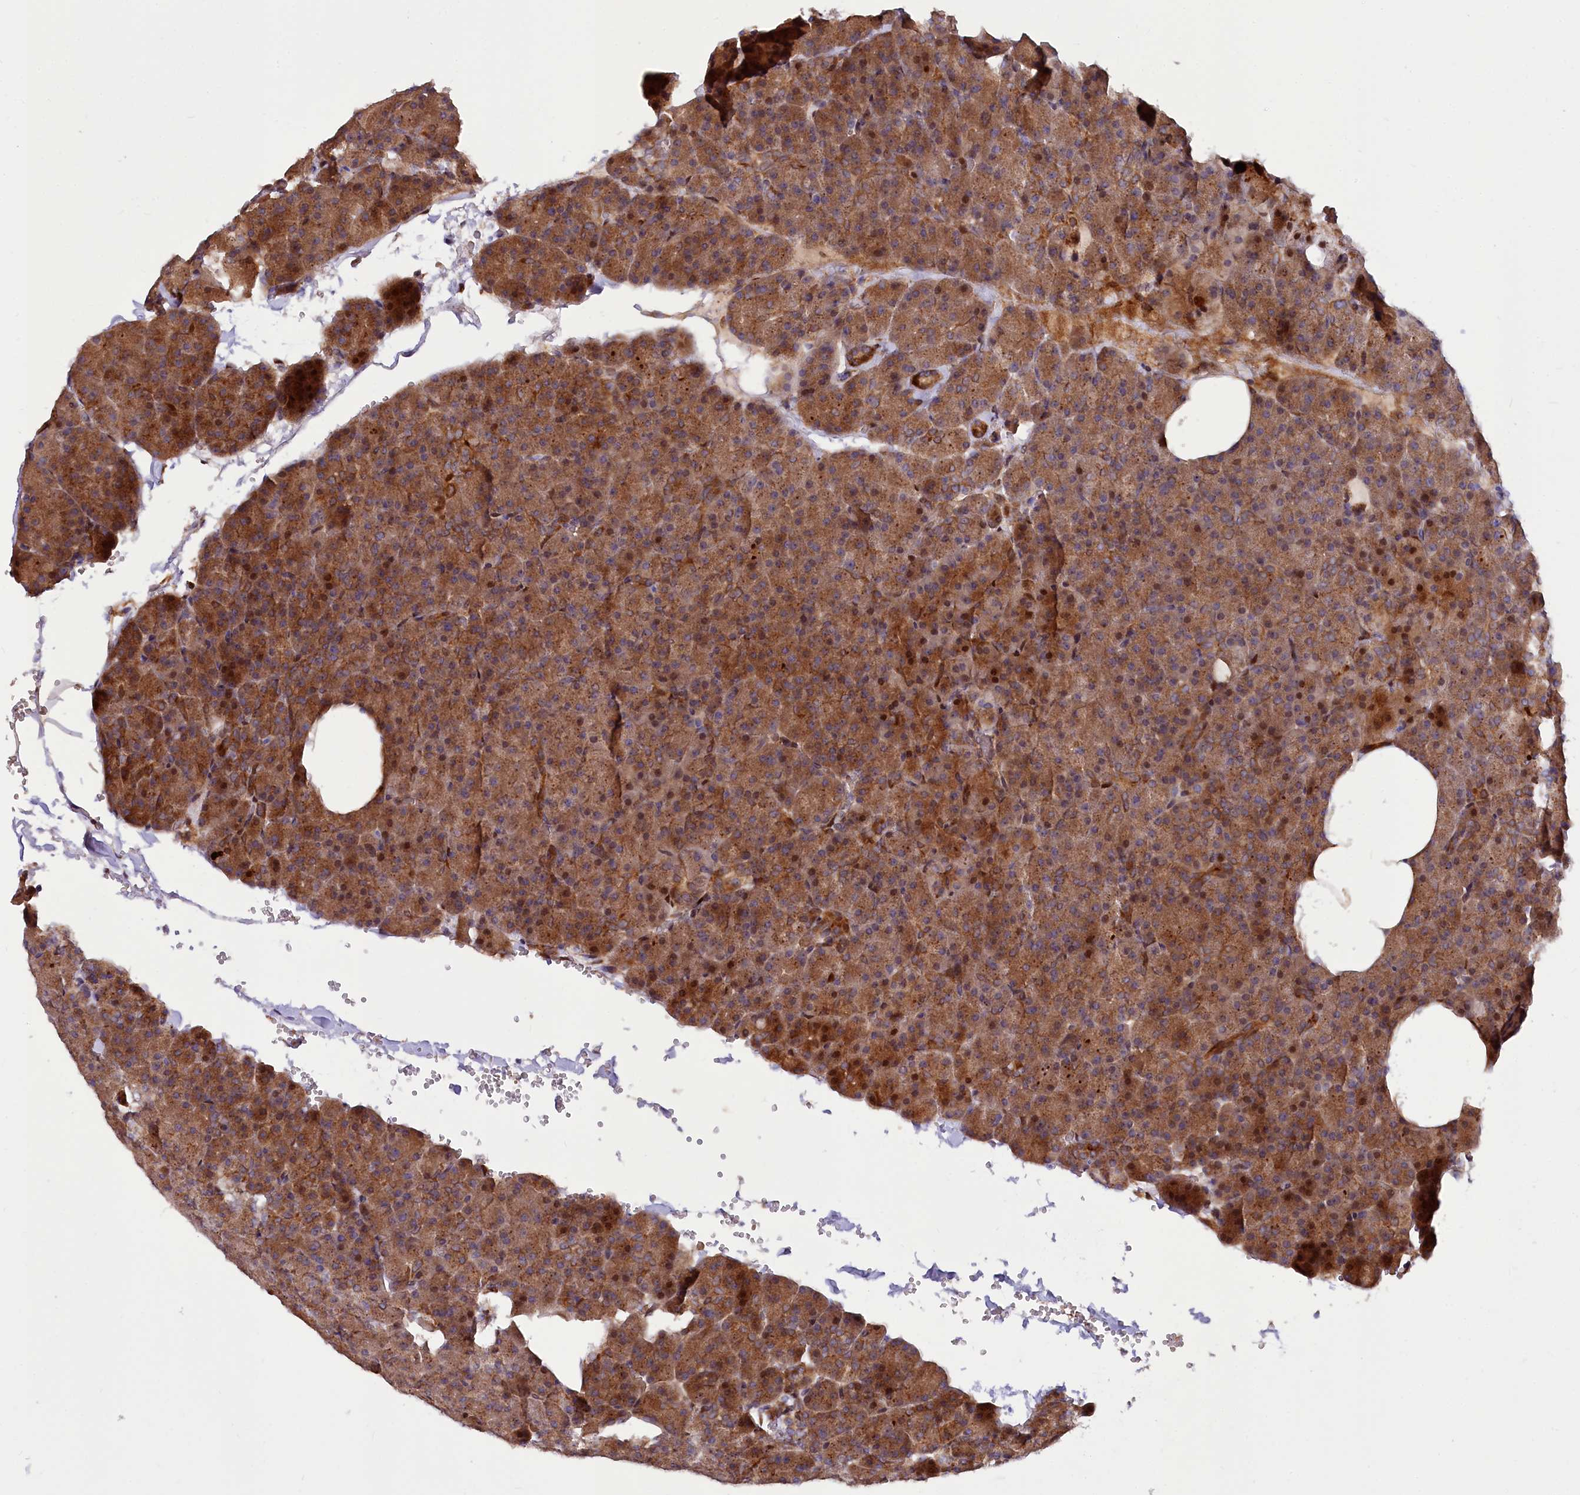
{"staining": {"intensity": "strong", "quantity": ">75%", "location": "cytoplasmic/membranous,nuclear"}, "tissue": "pancreas", "cell_type": "Exocrine glandular cells", "image_type": "normal", "snomed": [{"axis": "morphology", "description": "Normal tissue, NOS"}, {"axis": "morphology", "description": "Carcinoid, malignant, NOS"}, {"axis": "topography", "description": "Pancreas"}], "caption": "Pancreas stained with a protein marker demonstrates strong staining in exocrine glandular cells.", "gene": "PDZRN3", "patient": {"sex": "female", "age": 35}}